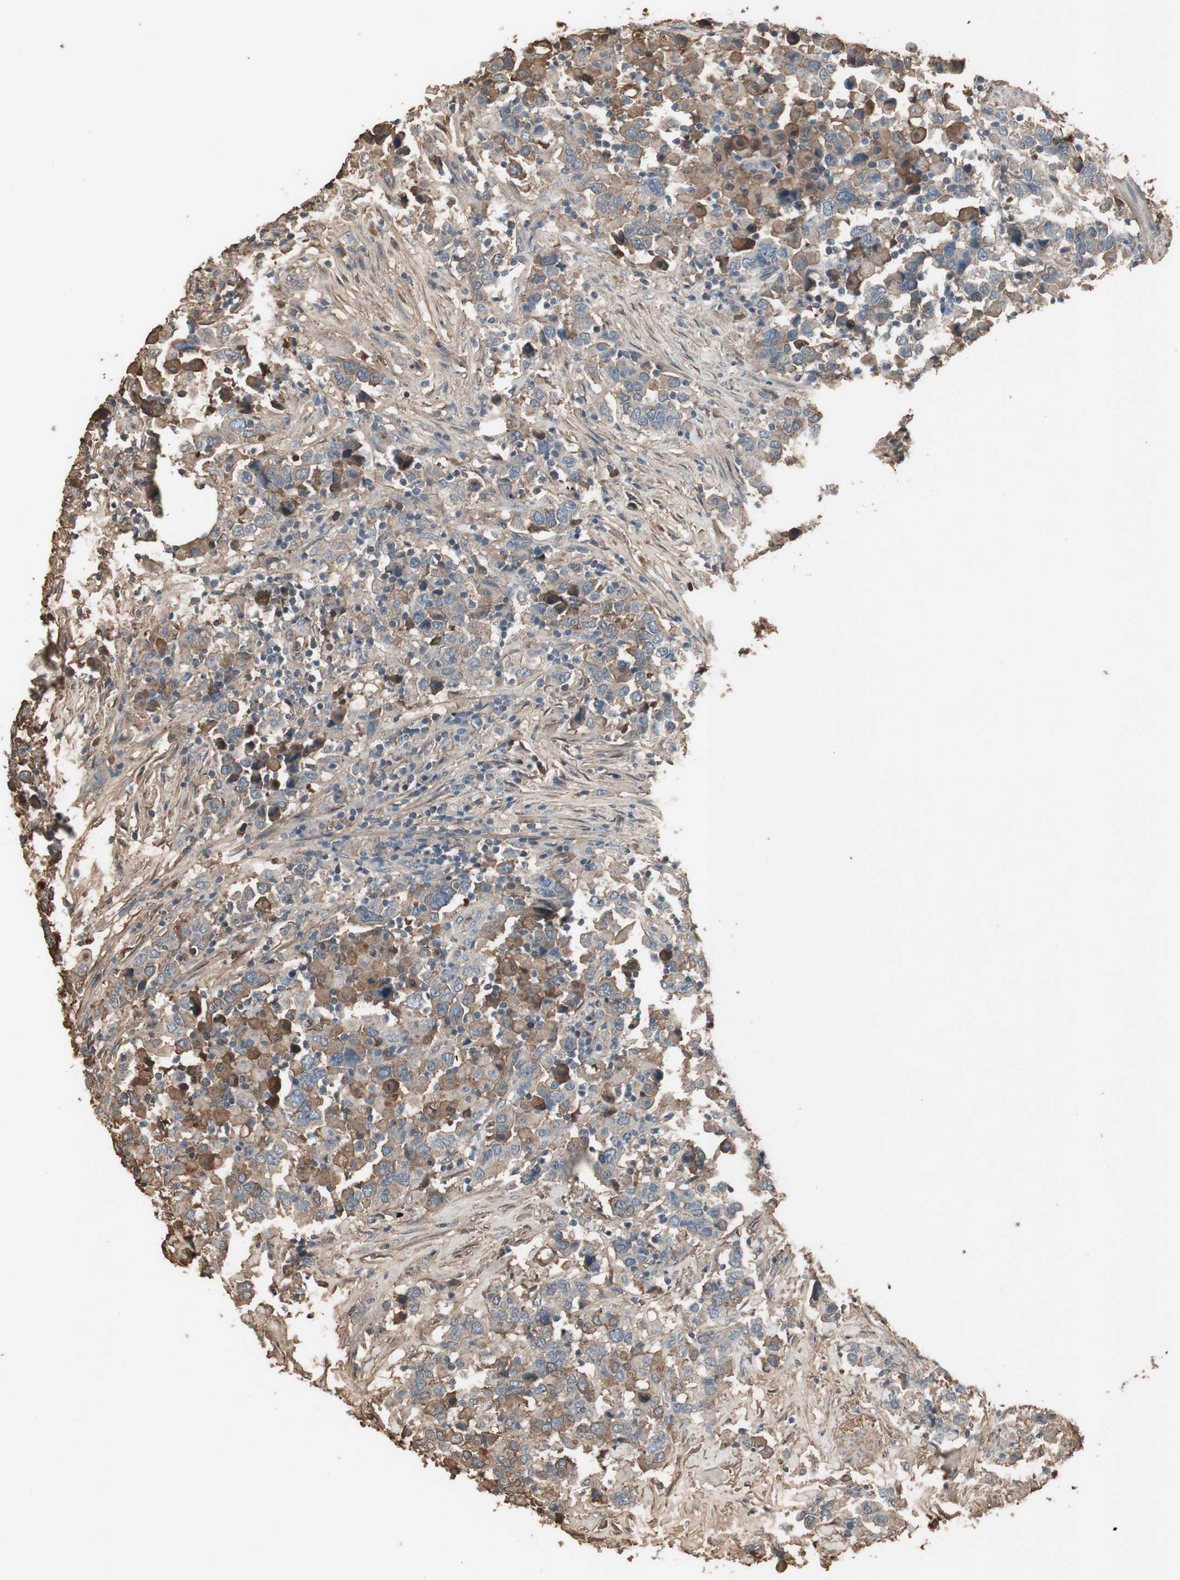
{"staining": {"intensity": "negative", "quantity": "none", "location": "none"}, "tissue": "urothelial cancer", "cell_type": "Tumor cells", "image_type": "cancer", "snomed": [{"axis": "morphology", "description": "Urothelial carcinoma, High grade"}, {"axis": "topography", "description": "Urinary bladder"}], "caption": "There is no significant staining in tumor cells of urothelial carcinoma (high-grade).", "gene": "MMP14", "patient": {"sex": "male", "age": 61}}